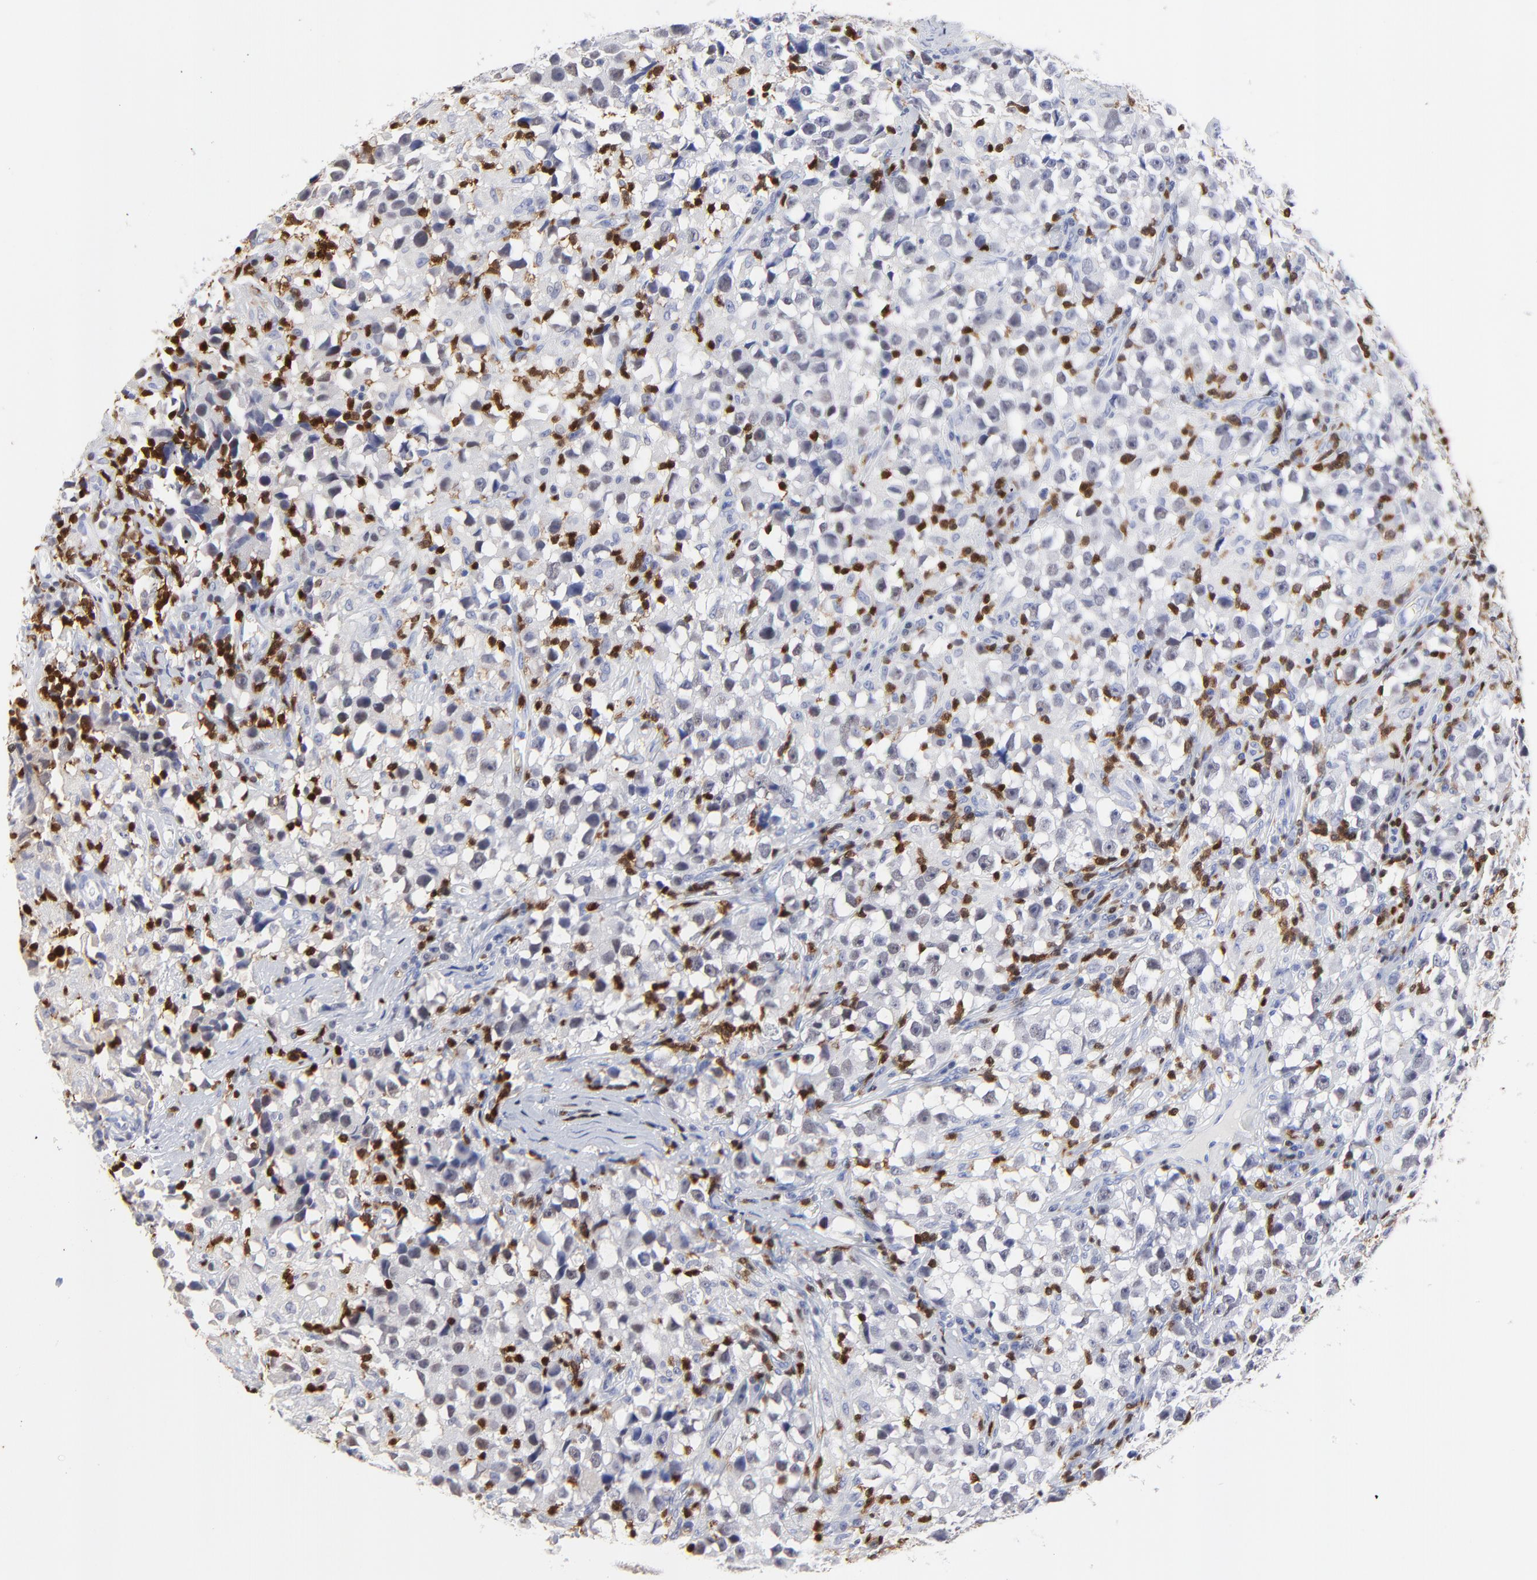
{"staining": {"intensity": "negative", "quantity": "none", "location": "none"}, "tissue": "testis cancer", "cell_type": "Tumor cells", "image_type": "cancer", "snomed": [{"axis": "morphology", "description": "Seminoma, NOS"}, {"axis": "topography", "description": "Testis"}], "caption": "IHC image of testis seminoma stained for a protein (brown), which exhibits no expression in tumor cells.", "gene": "ZAP70", "patient": {"sex": "male", "age": 33}}